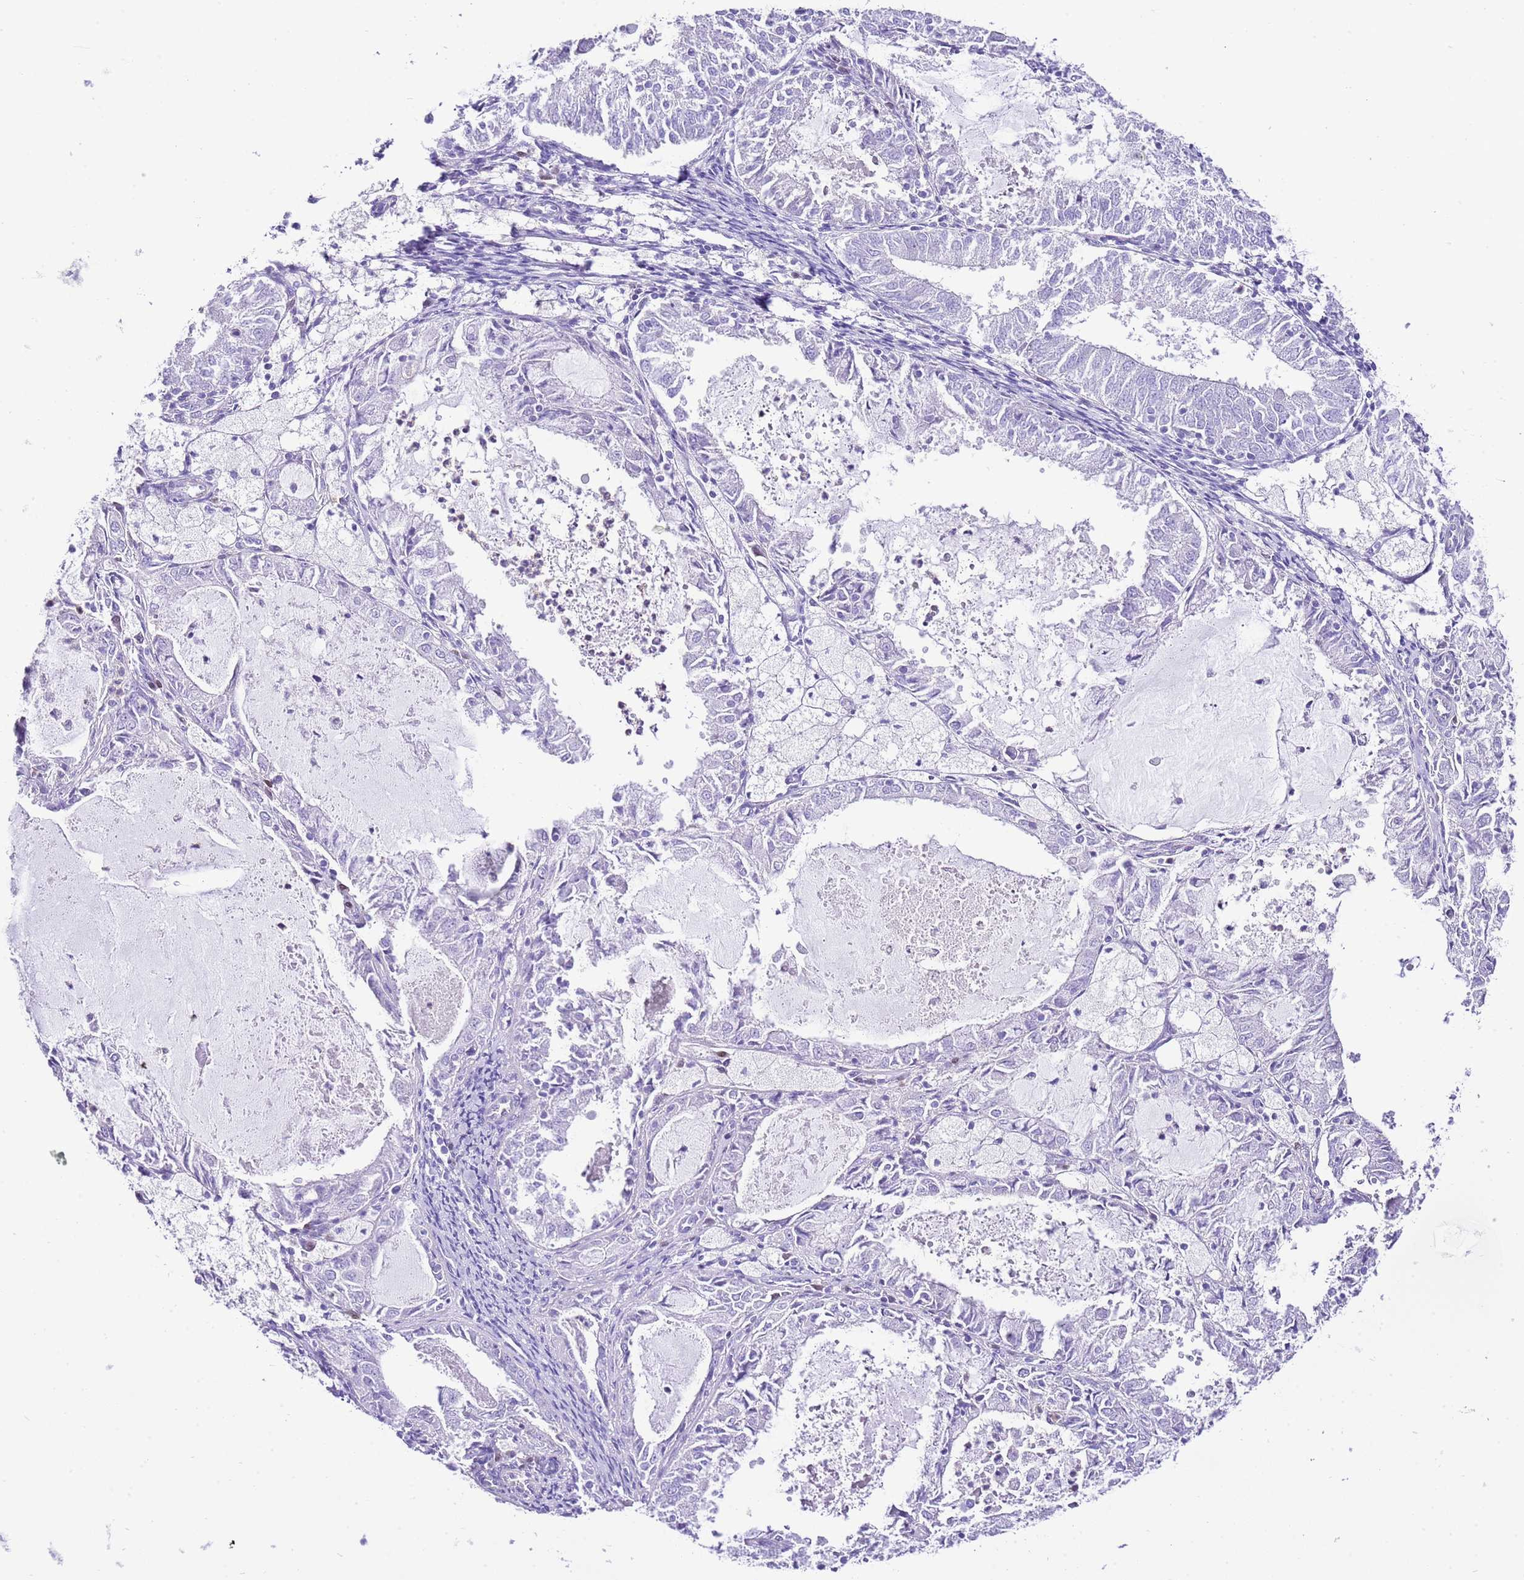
{"staining": {"intensity": "negative", "quantity": "none", "location": "none"}, "tissue": "endometrial cancer", "cell_type": "Tumor cells", "image_type": "cancer", "snomed": [{"axis": "morphology", "description": "Adenocarcinoma, NOS"}, {"axis": "topography", "description": "Endometrium"}], "caption": "DAB (3,3'-diaminobenzidine) immunohistochemical staining of adenocarcinoma (endometrial) demonstrates no significant staining in tumor cells.", "gene": "BHLHA15", "patient": {"sex": "female", "age": 57}}